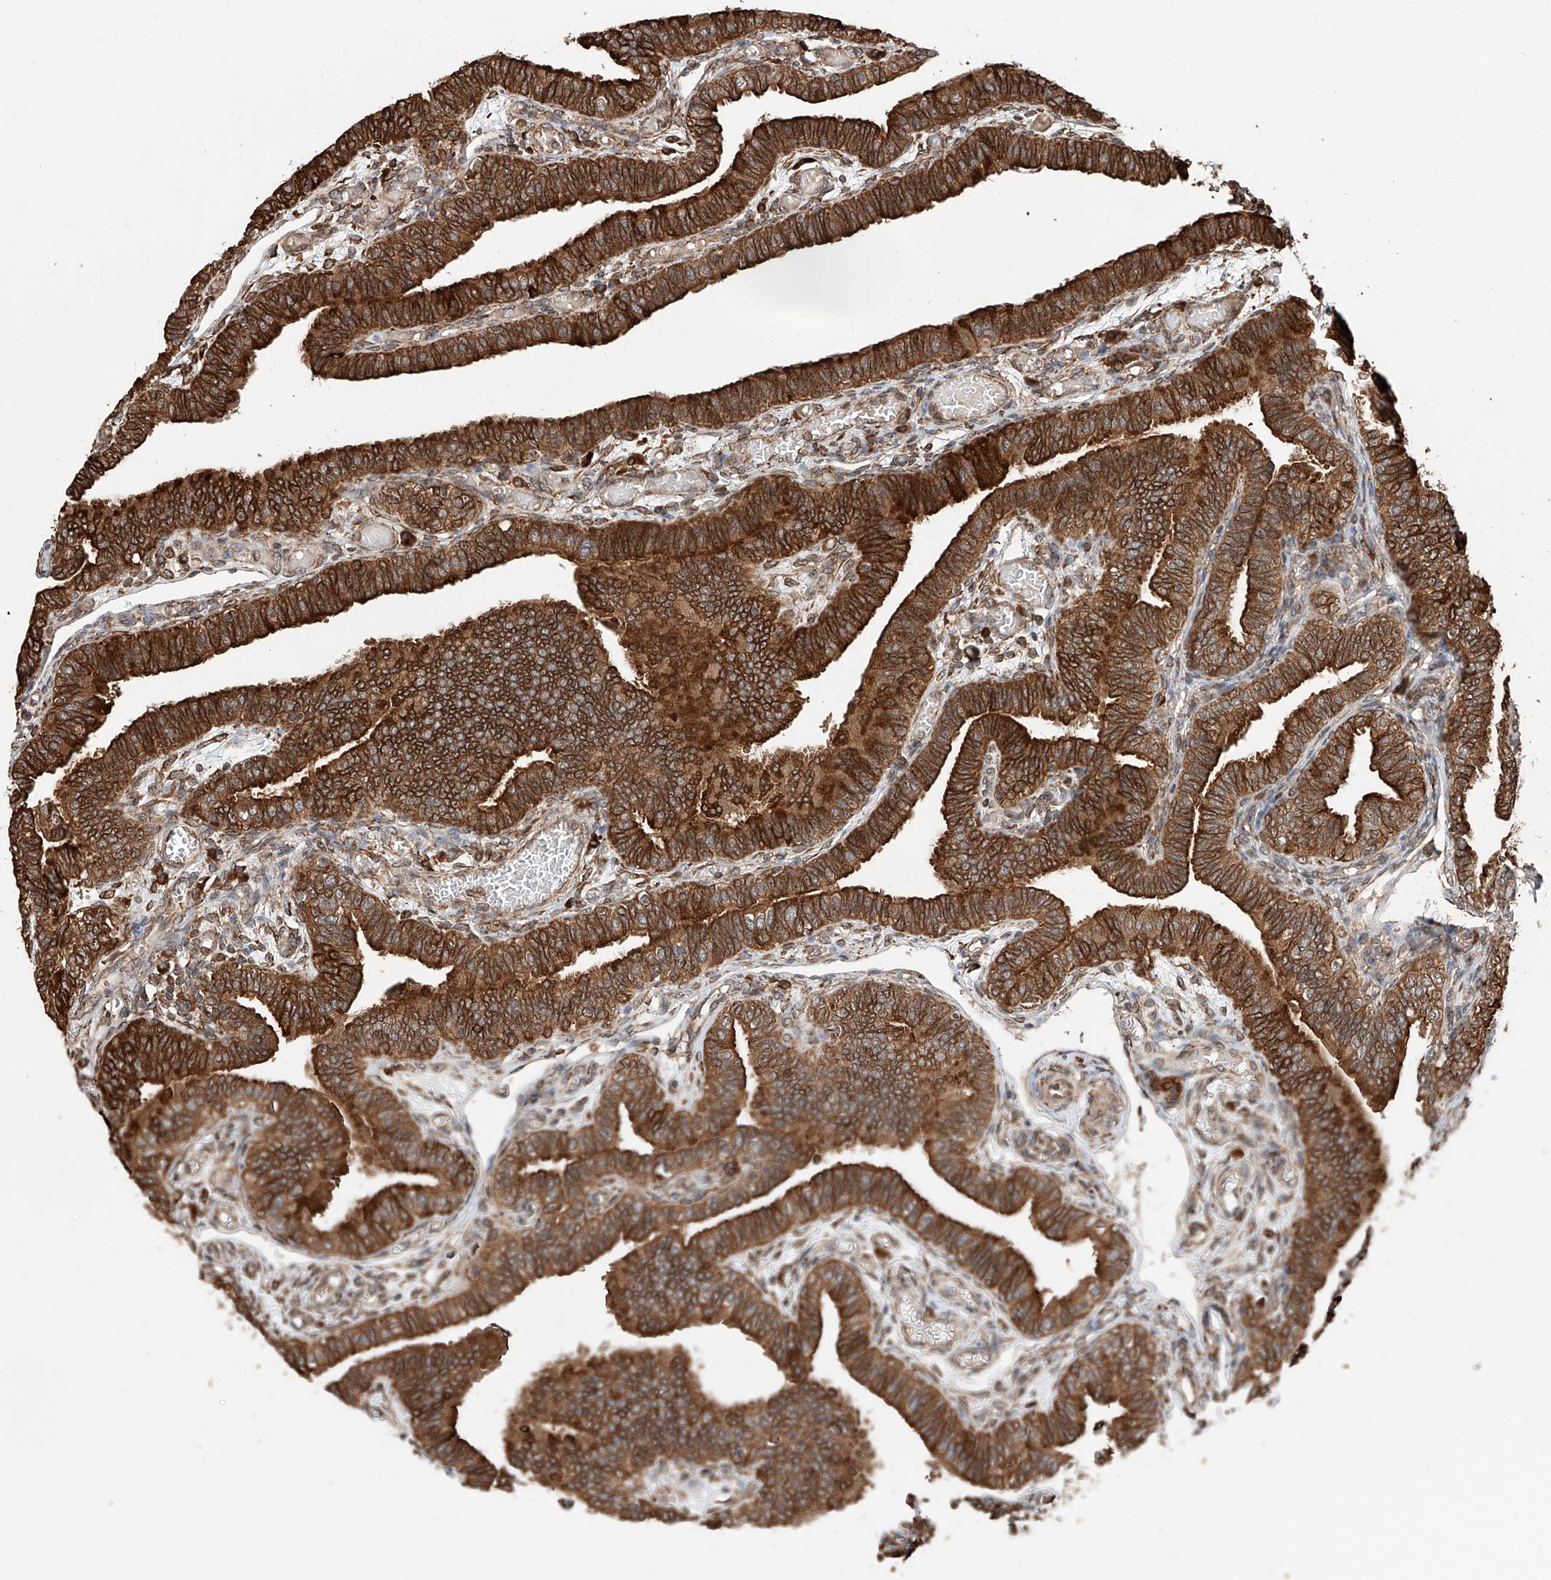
{"staining": {"intensity": "strong", "quantity": ">75%", "location": "cytoplasmic/membranous"}, "tissue": "fallopian tube", "cell_type": "Glandular cells", "image_type": "normal", "snomed": [{"axis": "morphology", "description": "Normal tissue, NOS"}, {"axis": "topography", "description": "Fallopian tube"}], "caption": "Benign fallopian tube was stained to show a protein in brown. There is high levels of strong cytoplasmic/membranous expression in about >75% of glandular cells. The staining was performed using DAB to visualize the protein expression in brown, while the nuclei were stained in blue with hematoxylin (Magnification: 20x).", "gene": "DNAH8", "patient": {"sex": "female", "age": 39}}